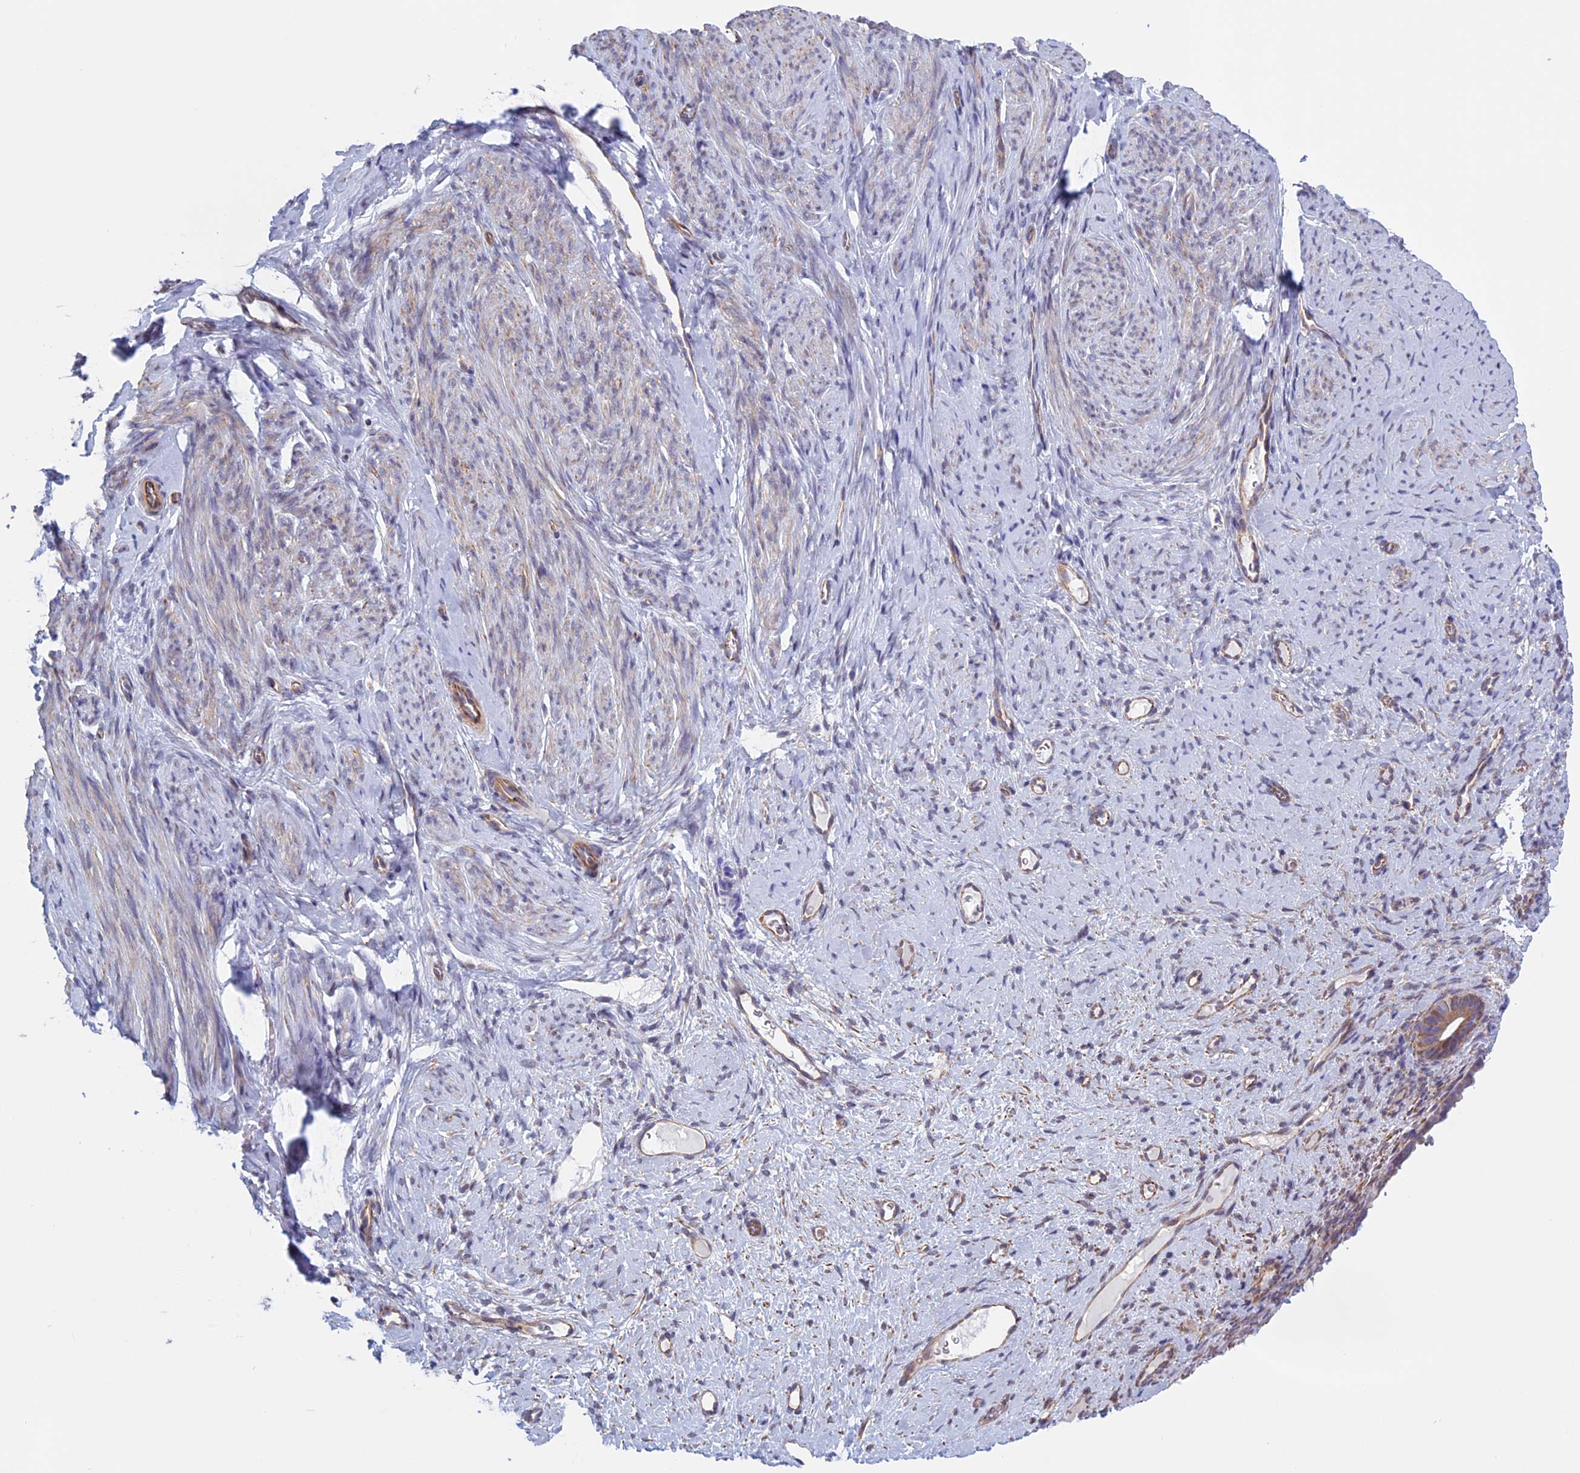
{"staining": {"intensity": "negative", "quantity": "none", "location": "none"}, "tissue": "endometrium", "cell_type": "Cells in endometrial stroma", "image_type": "normal", "snomed": [{"axis": "morphology", "description": "Normal tissue, NOS"}, {"axis": "topography", "description": "Endometrium"}], "caption": "Cells in endometrial stroma show no significant positivity in benign endometrium. (Stains: DAB immunohistochemistry (IHC) with hematoxylin counter stain, Microscopy: brightfield microscopy at high magnification).", "gene": "BCL2L10", "patient": {"sex": "female", "age": 65}}